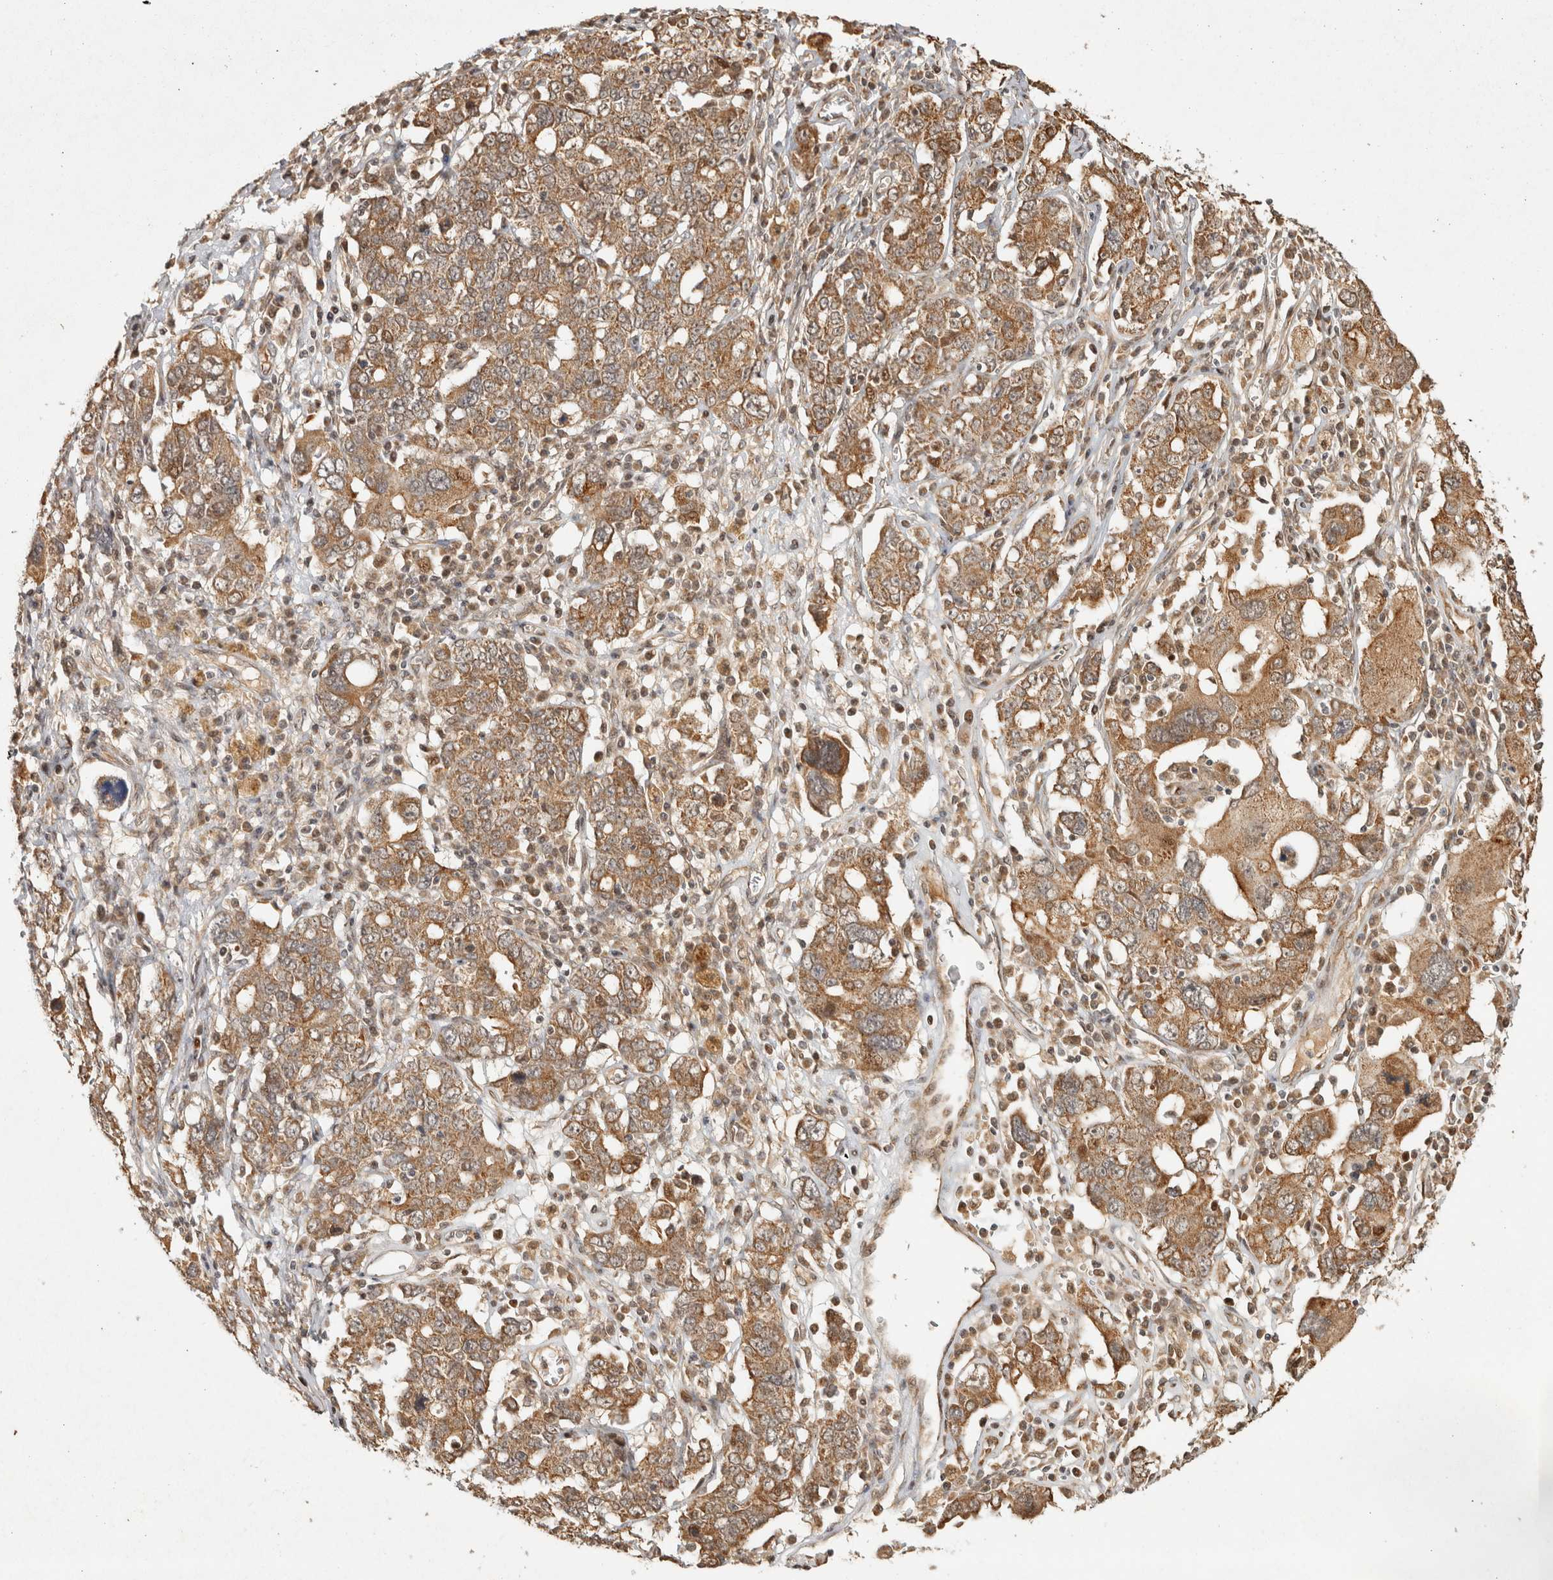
{"staining": {"intensity": "moderate", "quantity": ">75%", "location": "cytoplasmic/membranous"}, "tissue": "ovarian cancer", "cell_type": "Tumor cells", "image_type": "cancer", "snomed": [{"axis": "morphology", "description": "Carcinoma, endometroid"}, {"axis": "topography", "description": "Ovary"}], "caption": "Immunohistochemistry (IHC) (DAB) staining of human ovarian cancer (endometroid carcinoma) displays moderate cytoplasmic/membranous protein expression in about >75% of tumor cells.", "gene": "CAMSAP2", "patient": {"sex": "female", "age": 62}}